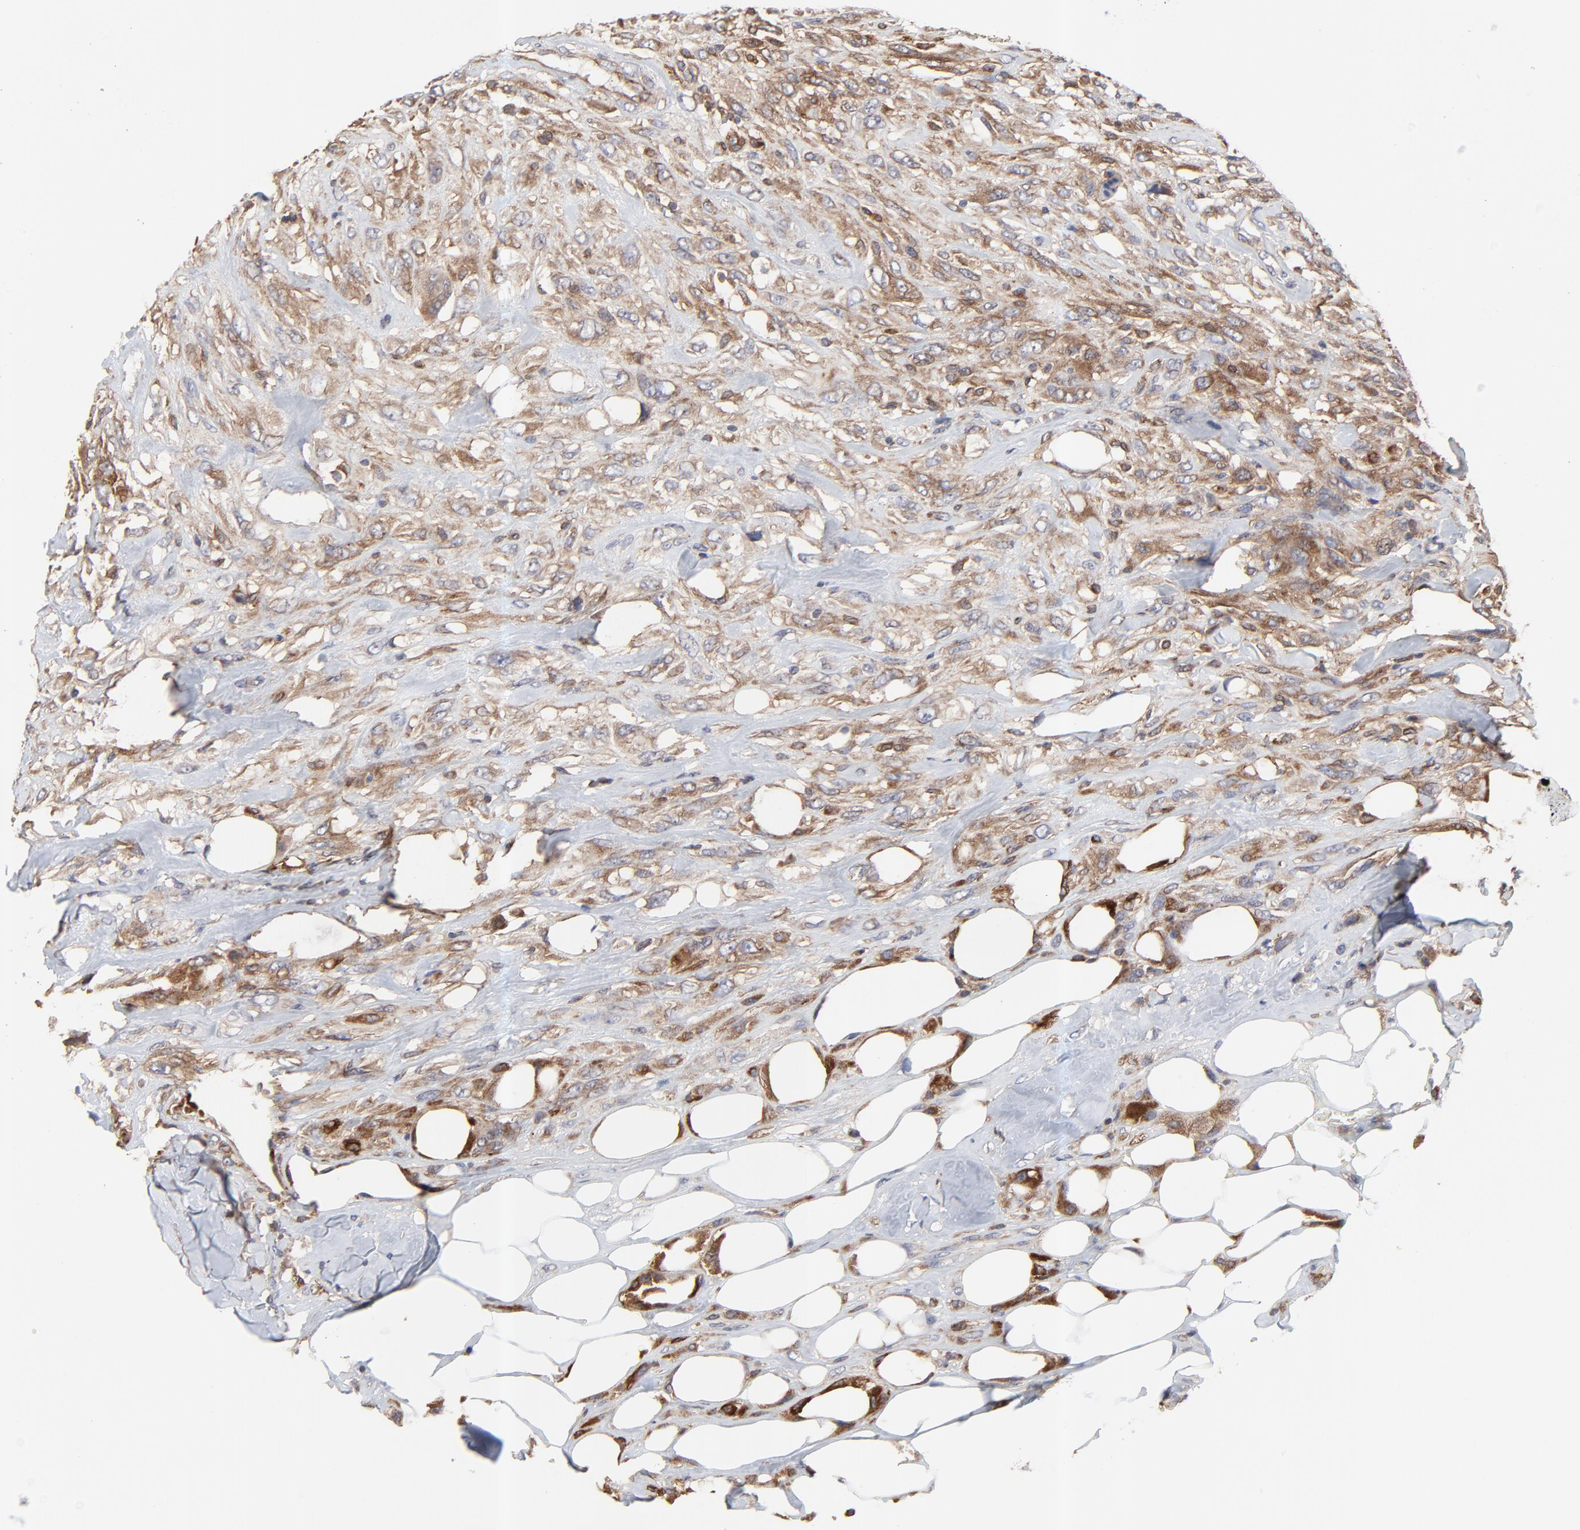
{"staining": {"intensity": "moderate", "quantity": ">75%", "location": "cytoplasmic/membranous"}, "tissue": "breast cancer", "cell_type": "Tumor cells", "image_type": "cancer", "snomed": [{"axis": "morphology", "description": "Neoplasm, malignant, NOS"}, {"axis": "topography", "description": "Breast"}], "caption": "This is a photomicrograph of immunohistochemistry (IHC) staining of breast neoplasm (malignant), which shows moderate expression in the cytoplasmic/membranous of tumor cells.", "gene": "RAB9A", "patient": {"sex": "female", "age": 50}}